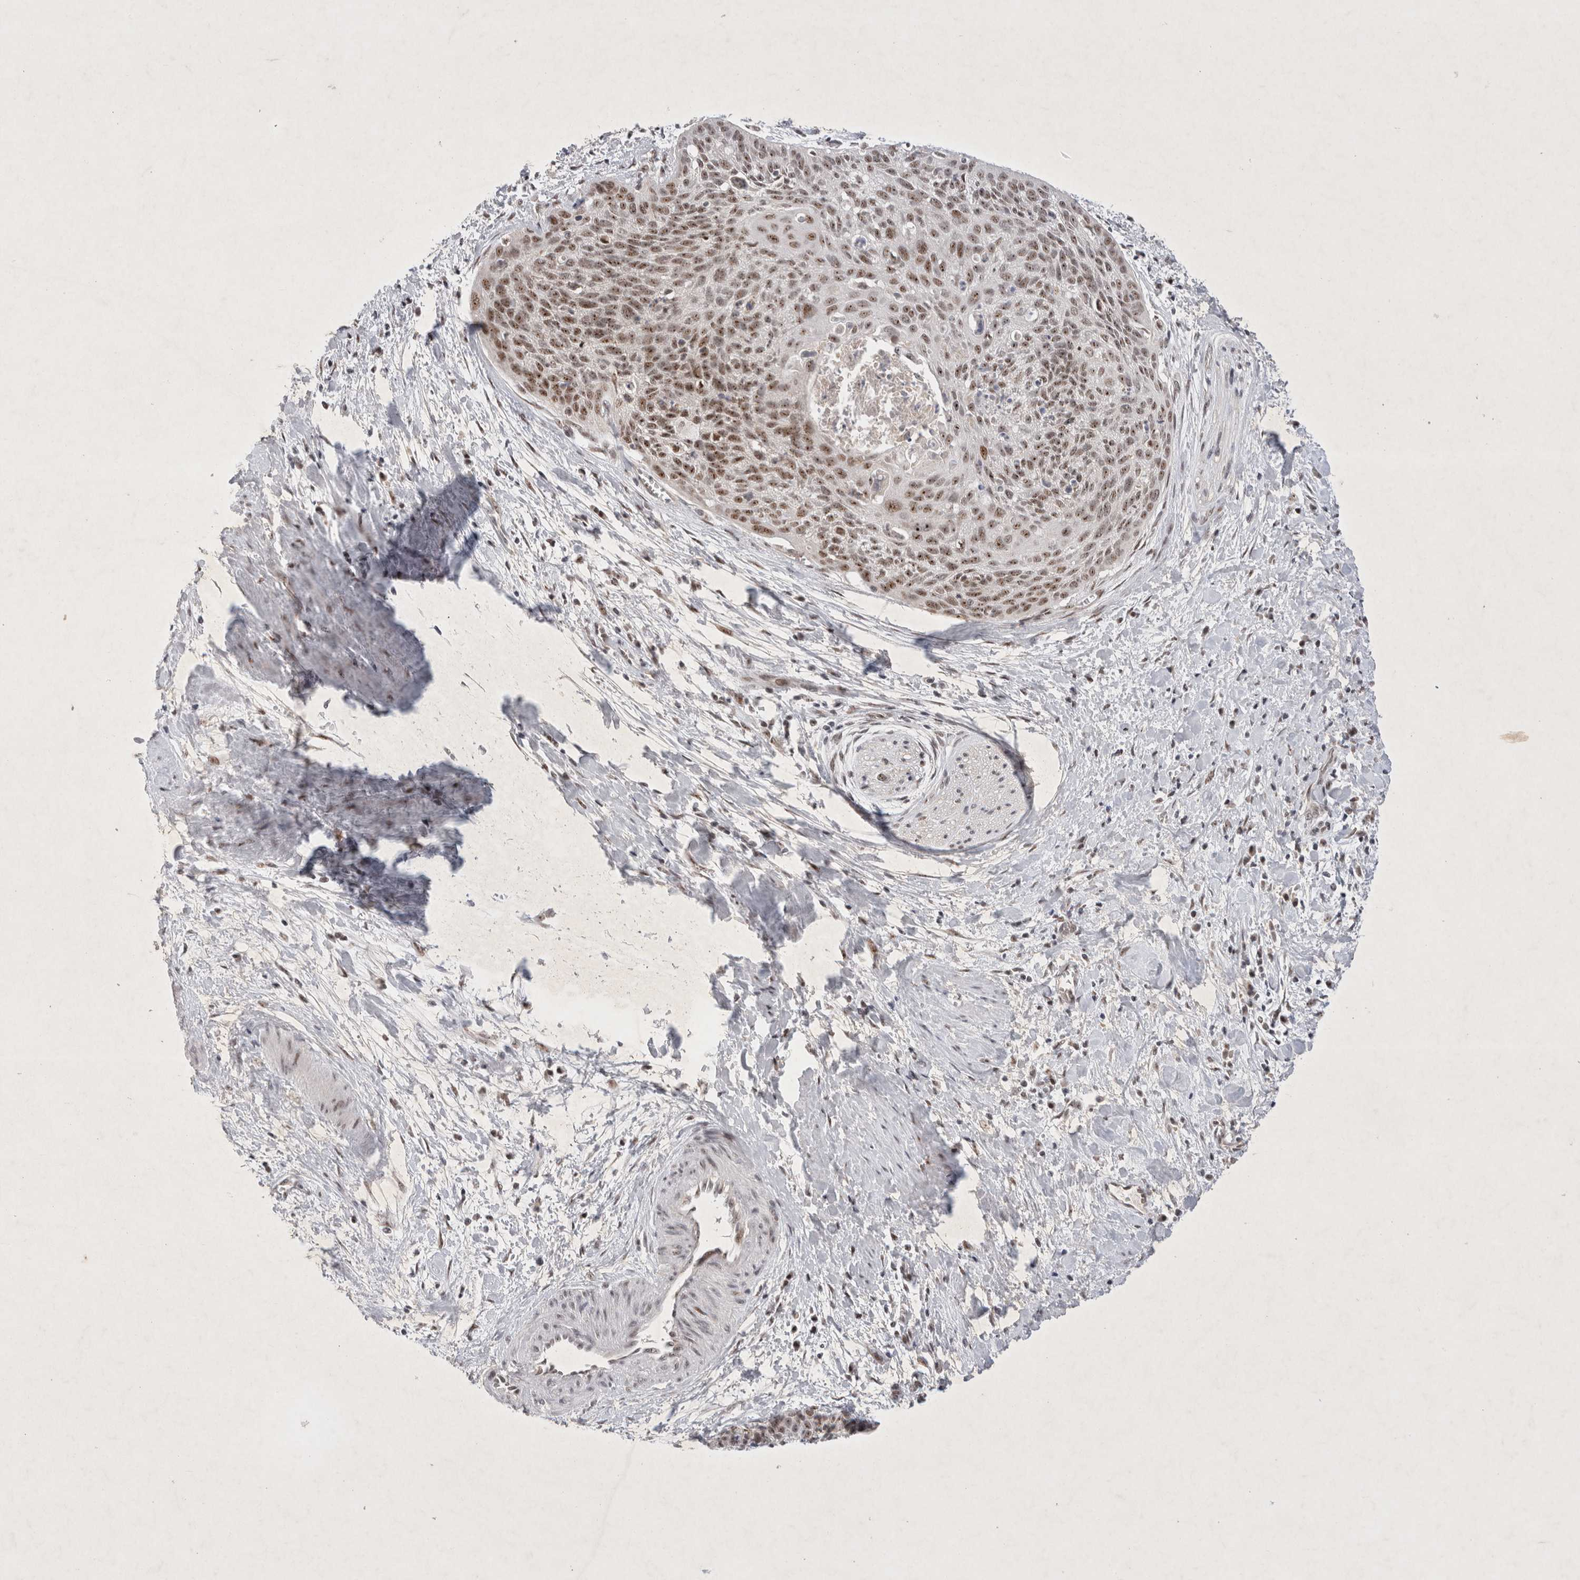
{"staining": {"intensity": "moderate", "quantity": ">75%", "location": "nuclear"}, "tissue": "cervical cancer", "cell_type": "Tumor cells", "image_type": "cancer", "snomed": [{"axis": "morphology", "description": "Squamous cell carcinoma, NOS"}, {"axis": "topography", "description": "Cervix"}], "caption": "This micrograph exhibits cervical squamous cell carcinoma stained with immunohistochemistry (IHC) to label a protein in brown. The nuclear of tumor cells show moderate positivity for the protein. Nuclei are counter-stained blue.", "gene": "MRPL37", "patient": {"sex": "female", "age": 55}}